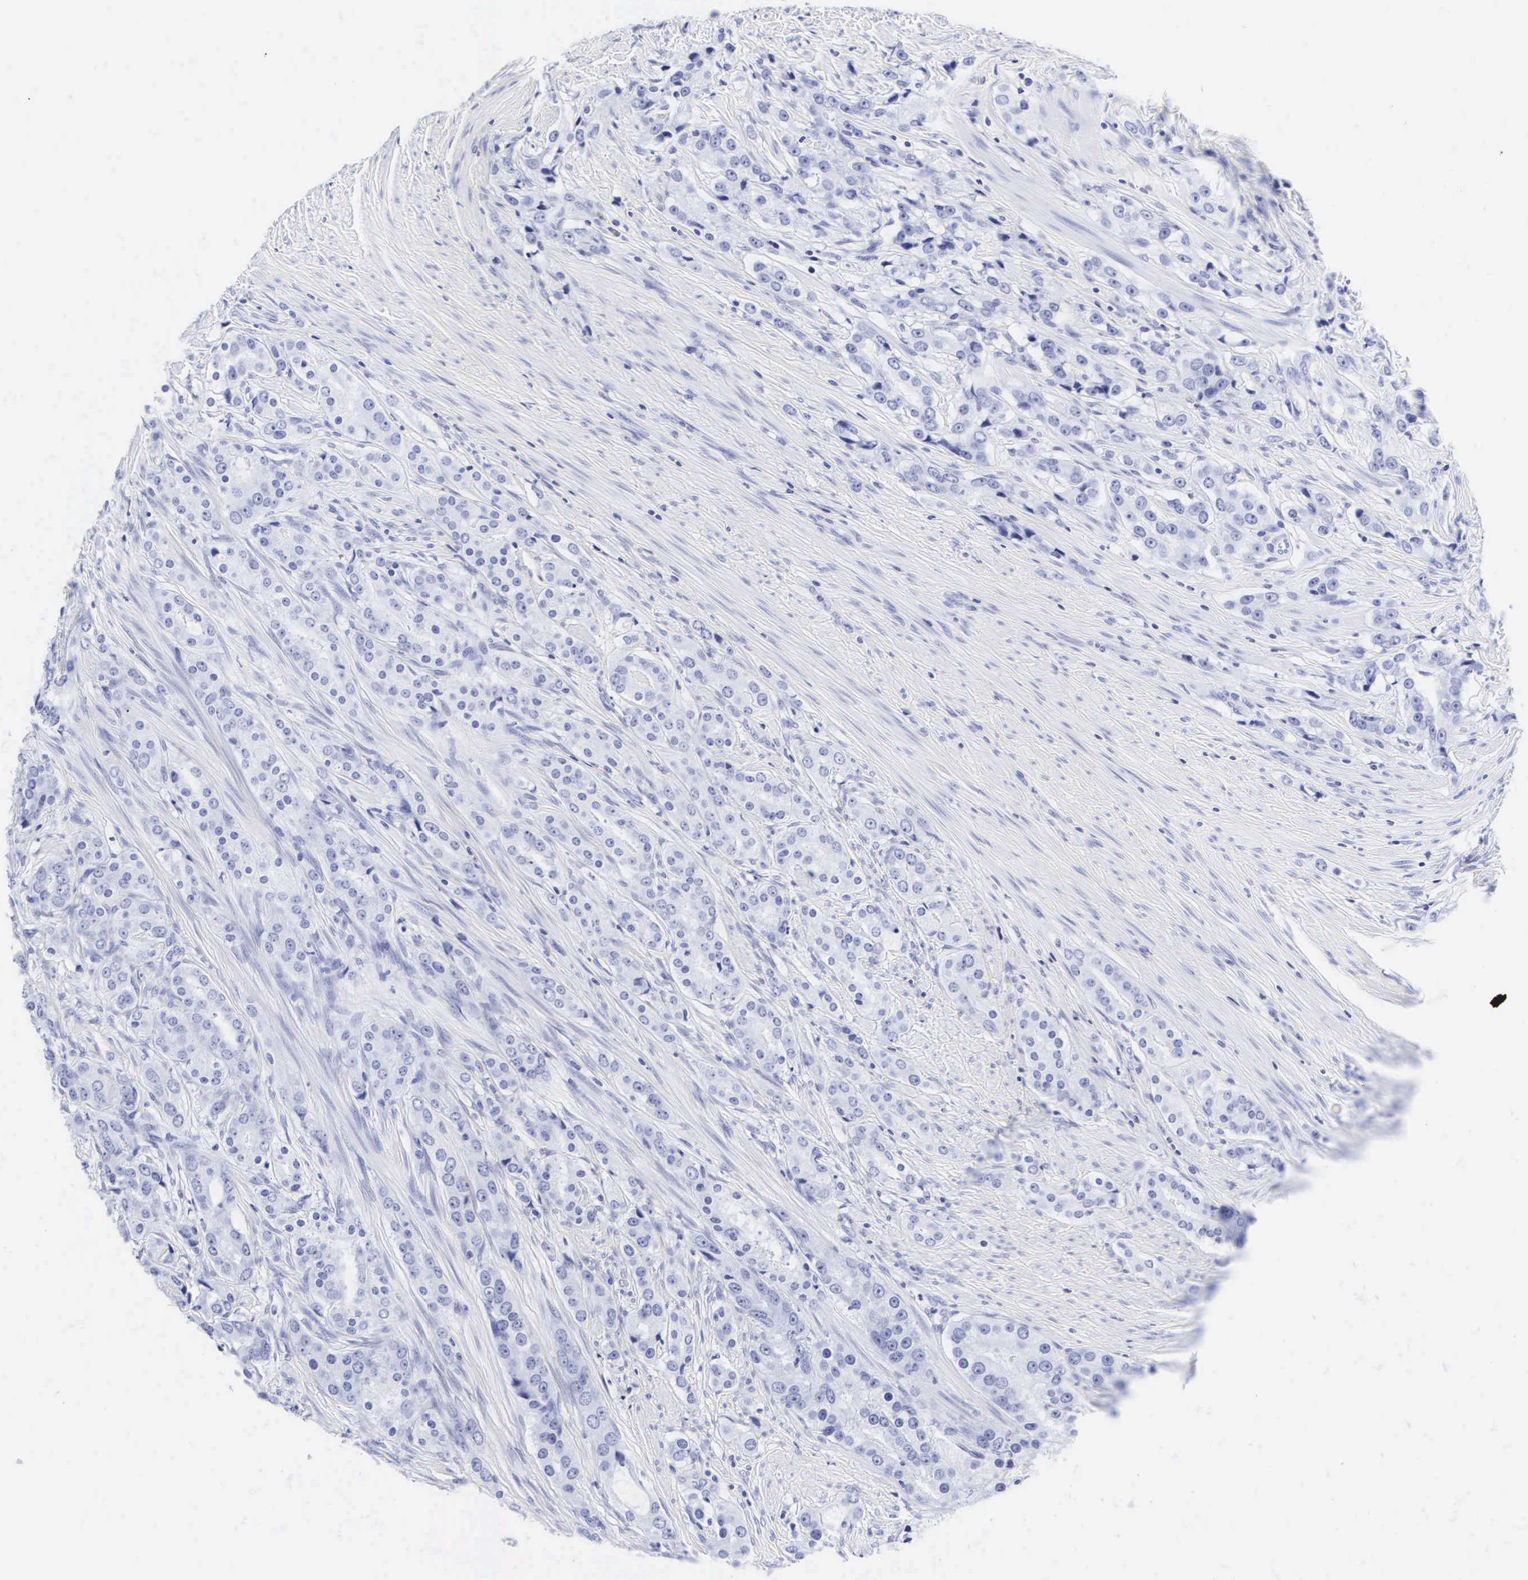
{"staining": {"intensity": "negative", "quantity": "none", "location": "none"}, "tissue": "prostate cancer", "cell_type": "Tumor cells", "image_type": "cancer", "snomed": [{"axis": "morphology", "description": "Adenocarcinoma, Medium grade"}, {"axis": "topography", "description": "Prostate"}], "caption": "Tumor cells show no significant protein positivity in adenocarcinoma (medium-grade) (prostate). (DAB (3,3'-diaminobenzidine) IHC with hematoxylin counter stain).", "gene": "CGB3", "patient": {"sex": "male", "age": 72}}